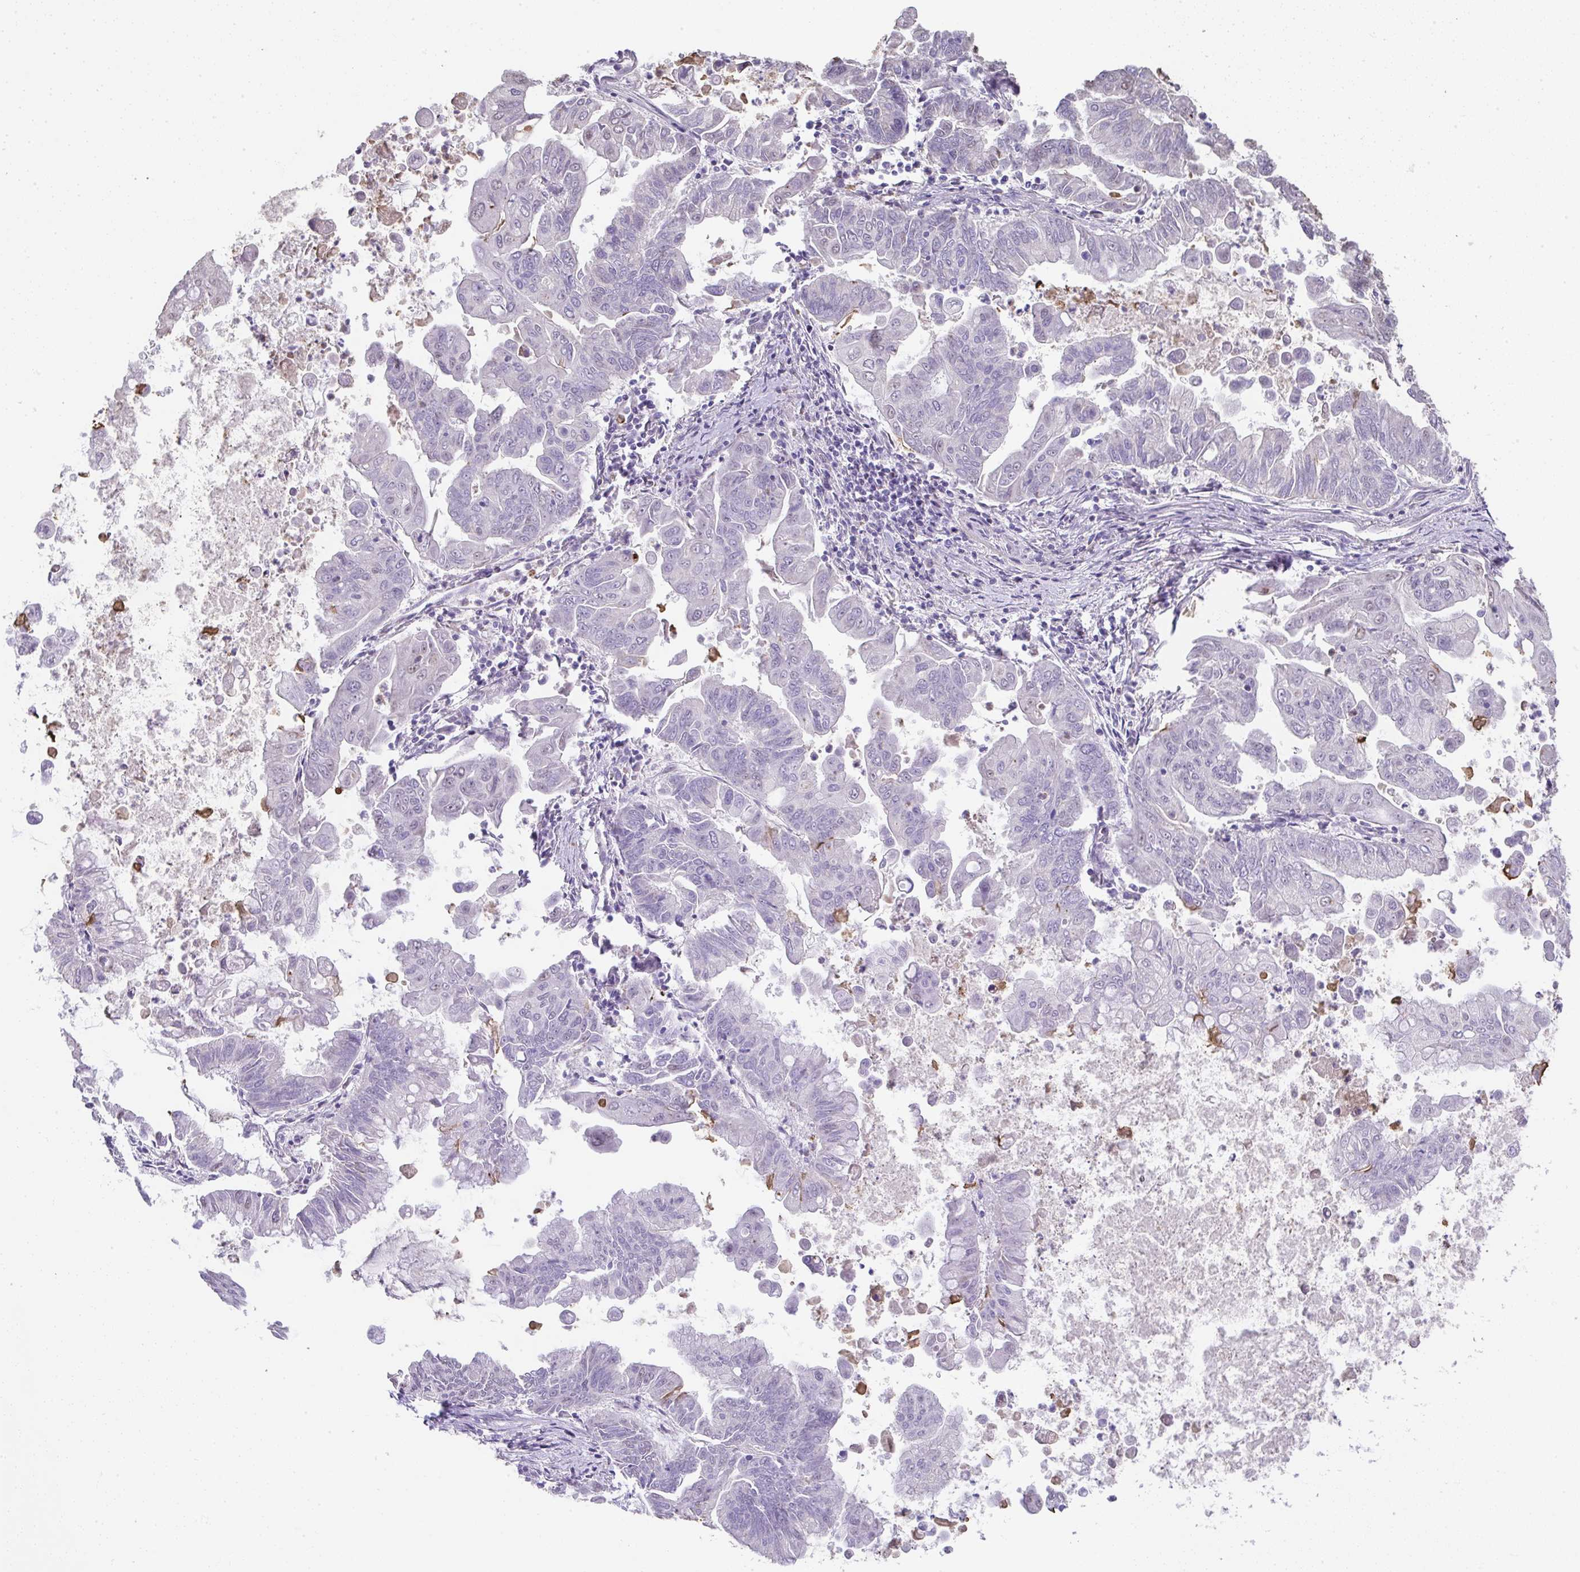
{"staining": {"intensity": "negative", "quantity": "none", "location": "none"}, "tissue": "stomach cancer", "cell_type": "Tumor cells", "image_type": "cancer", "snomed": [{"axis": "morphology", "description": "Adenocarcinoma, NOS"}, {"axis": "topography", "description": "Stomach, upper"}], "caption": "Immunohistochemistry micrograph of neoplastic tissue: human adenocarcinoma (stomach) stained with DAB (3,3'-diaminobenzidine) shows no significant protein expression in tumor cells.", "gene": "RUNDC3B", "patient": {"sex": "male", "age": 80}}